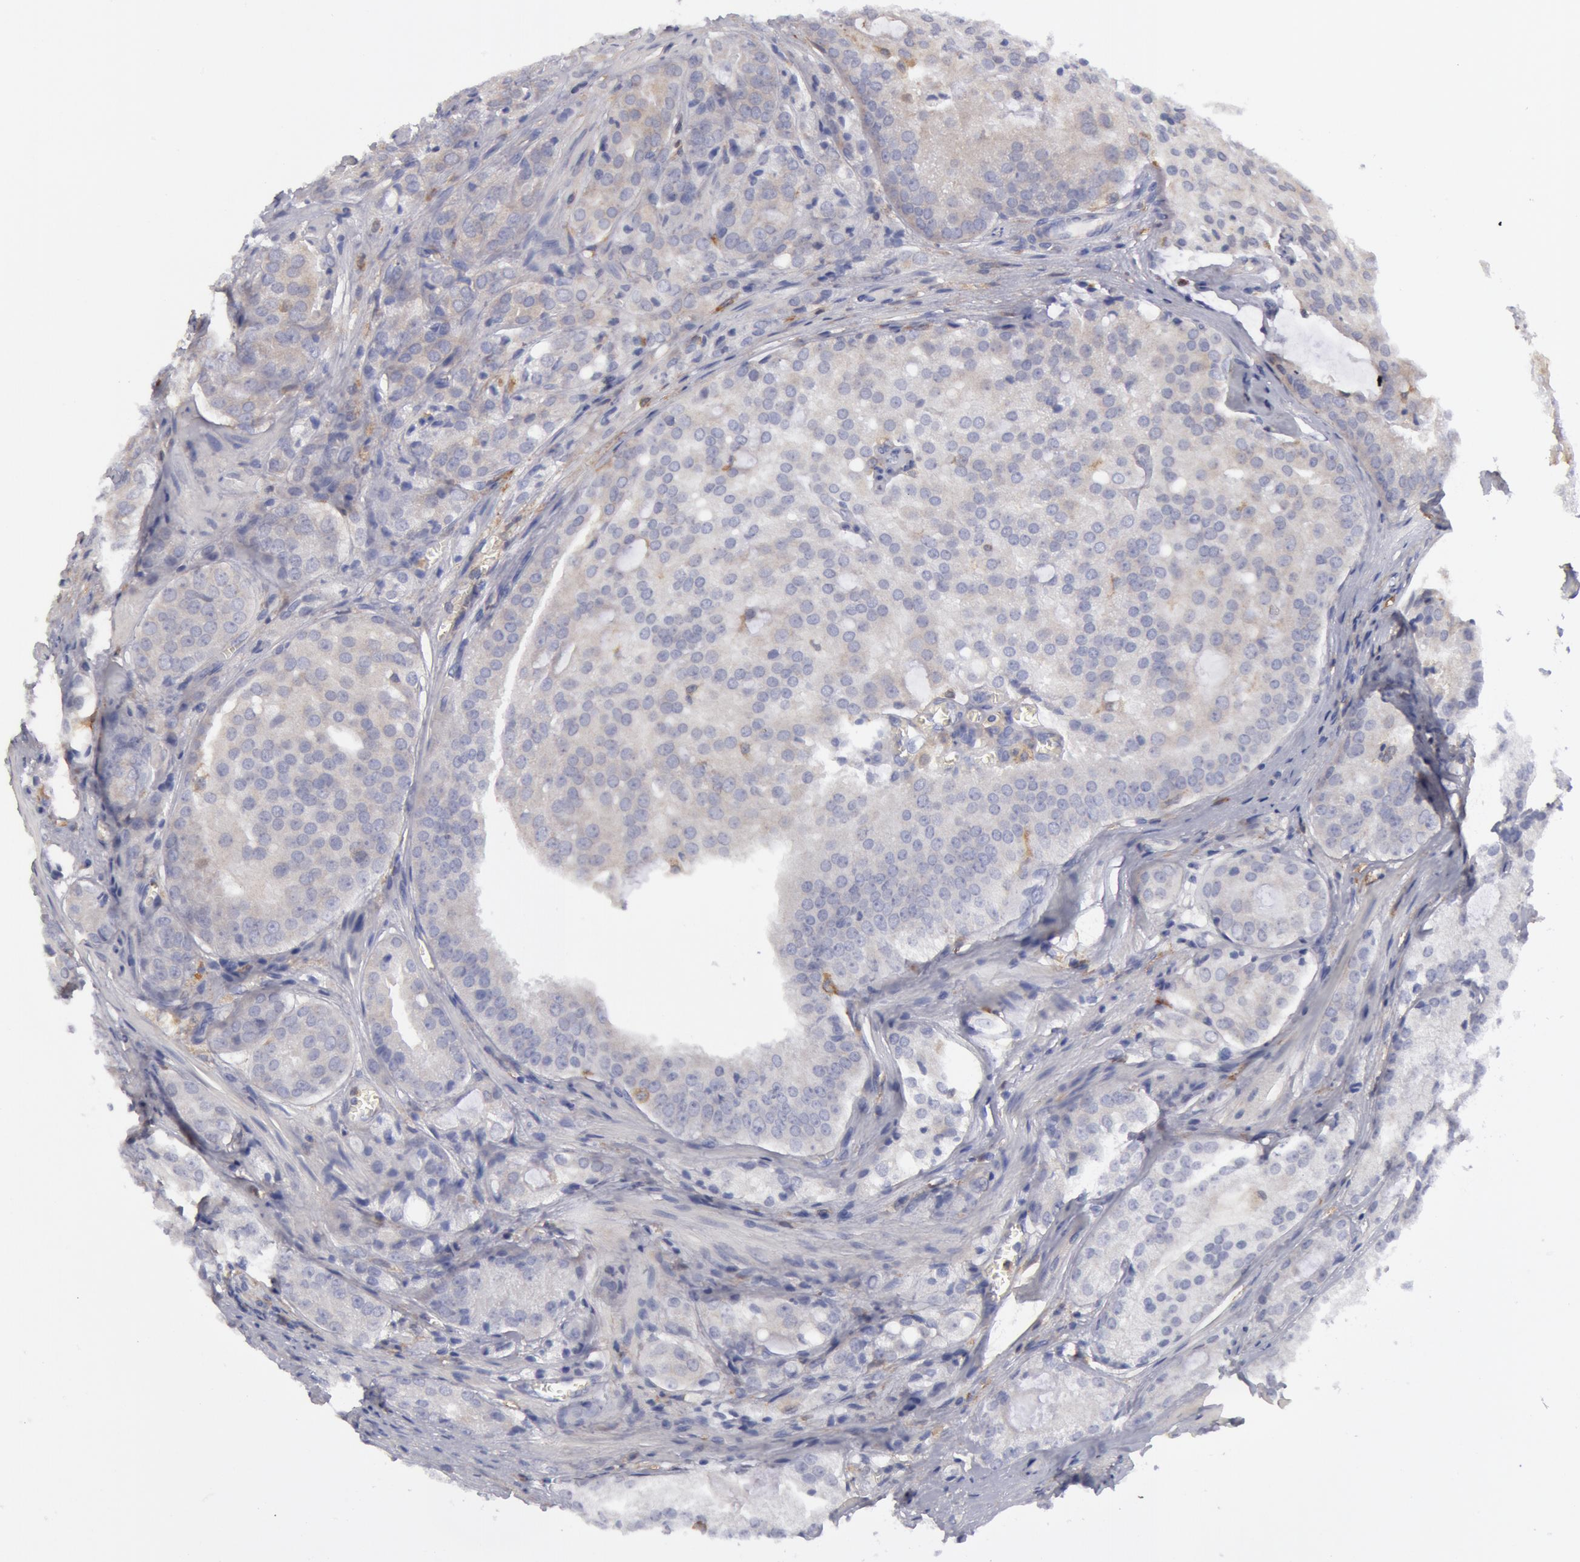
{"staining": {"intensity": "negative", "quantity": "none", "location": "none"}, "tissue": "prostate cancer", "cell_type": "Tumor cells", "image_type": "cancer", "snomed": [{"axis": "morphology", "description": "Adenocarcinoma, Medium grade"}, {"axis": "topography", "description": "Prostate"}], "caption": "Prostate cancer (medium-grade adenocarcinoma) was stained to show a protein in brown. There is no significant expression in tumor cells. (Brightfield microscopy of DAB immunohistochemistry at high magnification).", "gene": "SYK", "patient": {"sex": "male", "age": 60}}